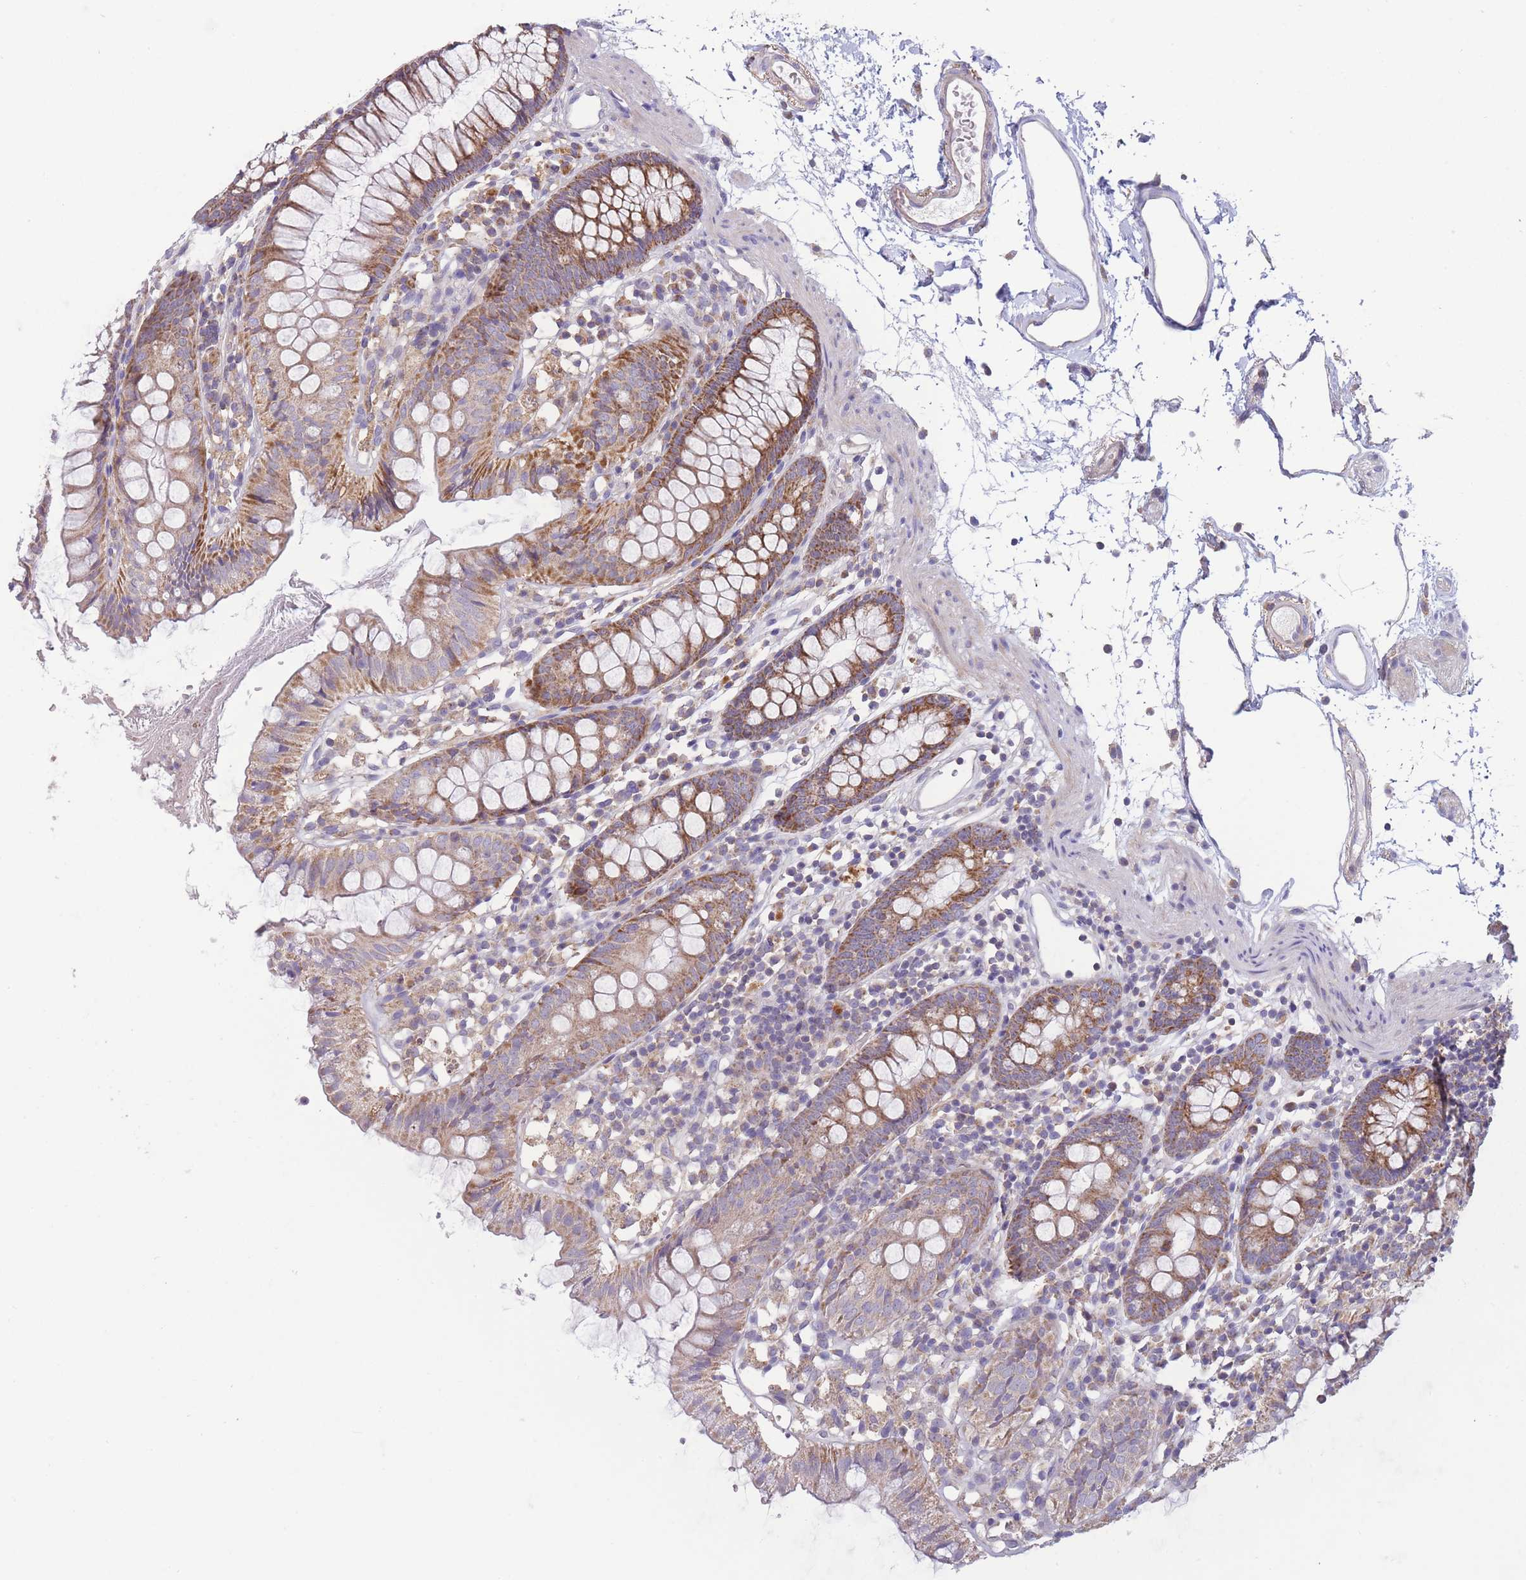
{"staining": {"intensity": "negative", "quantity": "none", "location": "none"}, "tissue": "colon", "cell_type": "Endothelial cells", "image_type": "normal", "snomed": [{"axis": "morphology", "description": "Normal tissue, NOS"}, {"axis": "topography", "description": "Colon"}], "caption": "The image demonstrates no staining of endothelial cells in benign colon. Nuclei are stained in blue.", "gene": "SLC25A42", "patient": {"sex": "female", "age": 84}}